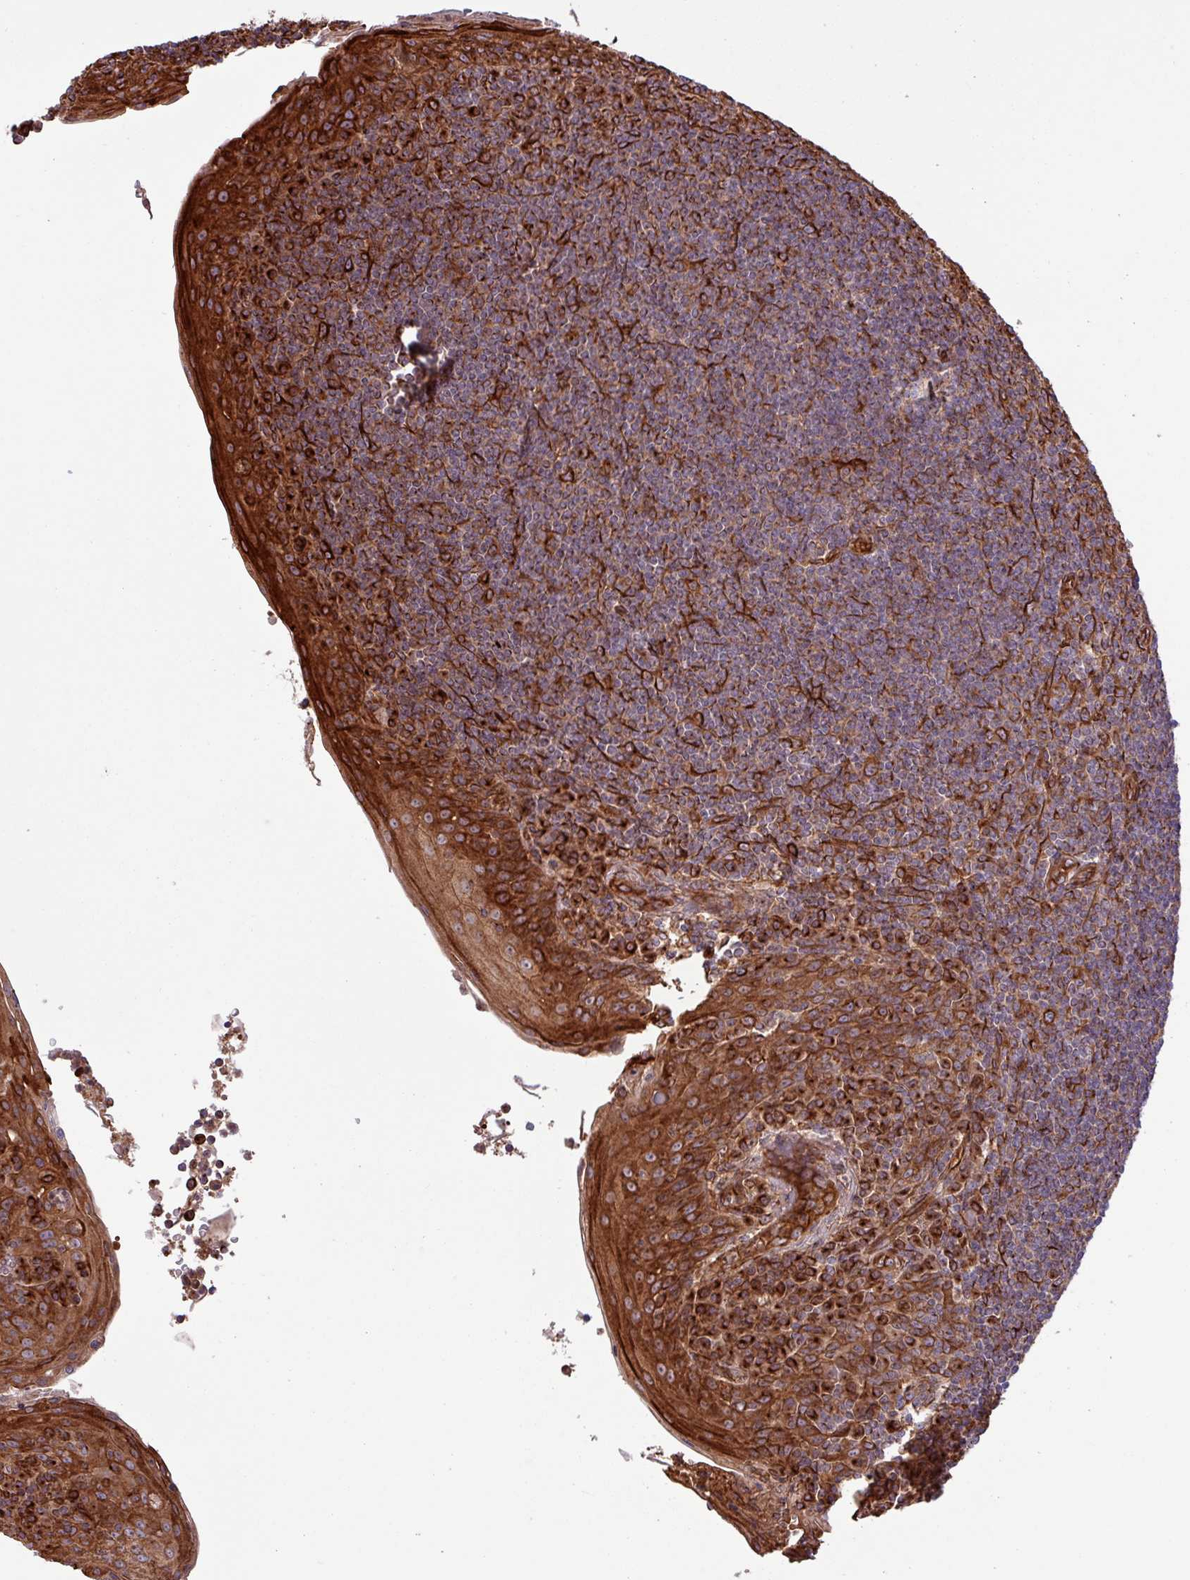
{"staining": {"intensity": "strong", "quantity": ">75%", "location": "cytoplasmic/membranous"}, "tissue": "tonsil", "cell_type": "Germinal center cells", "image_type": "normal", "snomed": [{"axis": "morphology", "description": "Normal tissue, NOS"}, {"axis": "topography", "description": "Tonsil"}], "caption": "Immunohistochemistry (IHC) of unremarkable human tonsil exhibits high levels of strong cytoplasmic/membranous staining in approximately >75% of germinal center cells. (DAB IHC with brightfield microscopy, high magnification).", "gene": "ZNF300", "patient": {"sex": "male", "age": 27}}